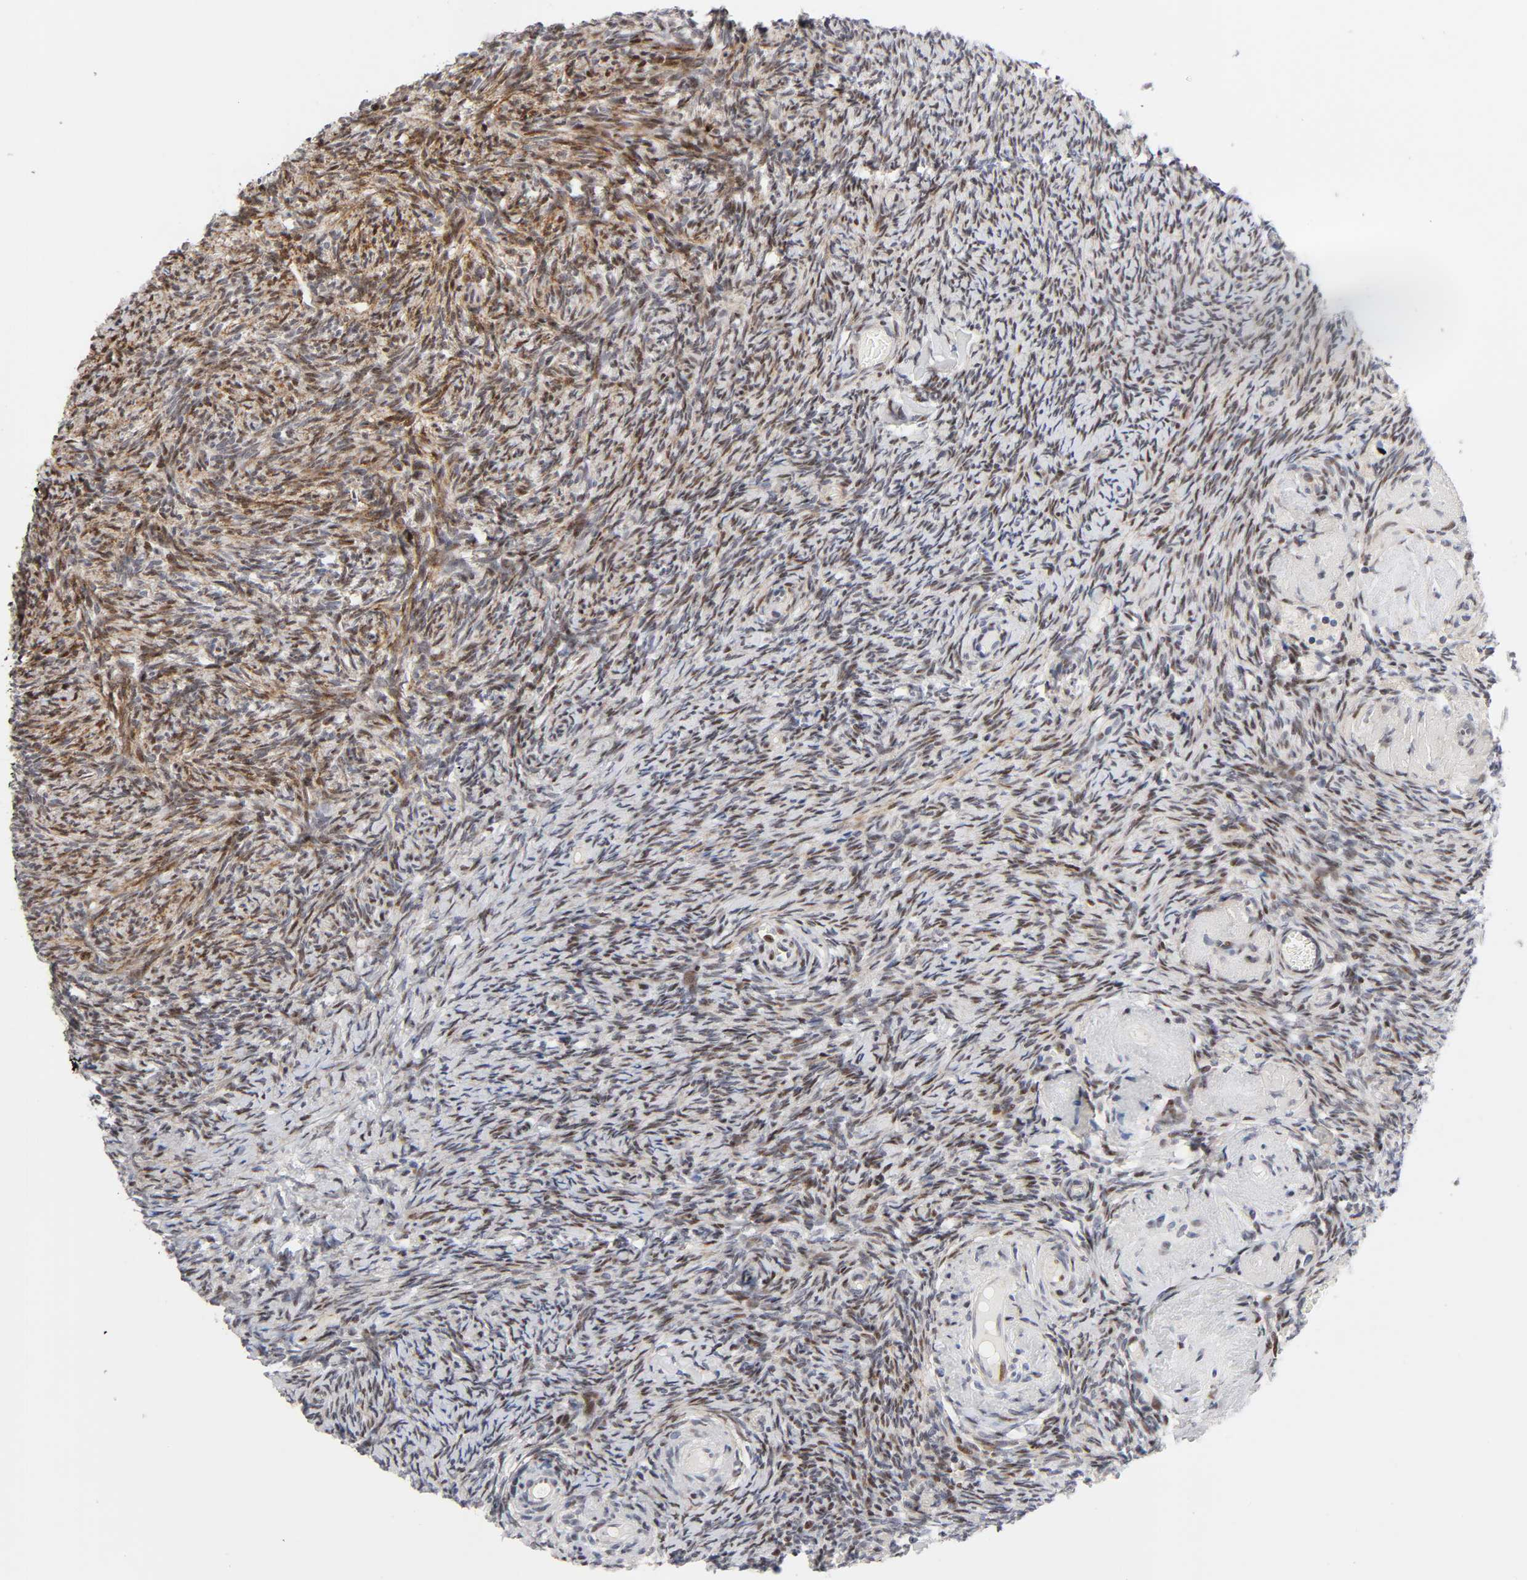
{"staining": {"intensity": "moderate", "quantity": ">75%", "location": "nuclear"}, "tissue": "ovary", "cell_type": "Follicle cells", "image_type": "normal", "snomed": [{"axis": "morphology", "description": "Normal tissue, NOS"}, {"axis": "topography", "description": "Ovary"}], "caption": "This is a photomicrograph of IHC staining of benign ovary, which shows moderate expression in the nuclear of follicle cells.", "gene": "STK38", "patient": {"sex": "female", "age": 60}}